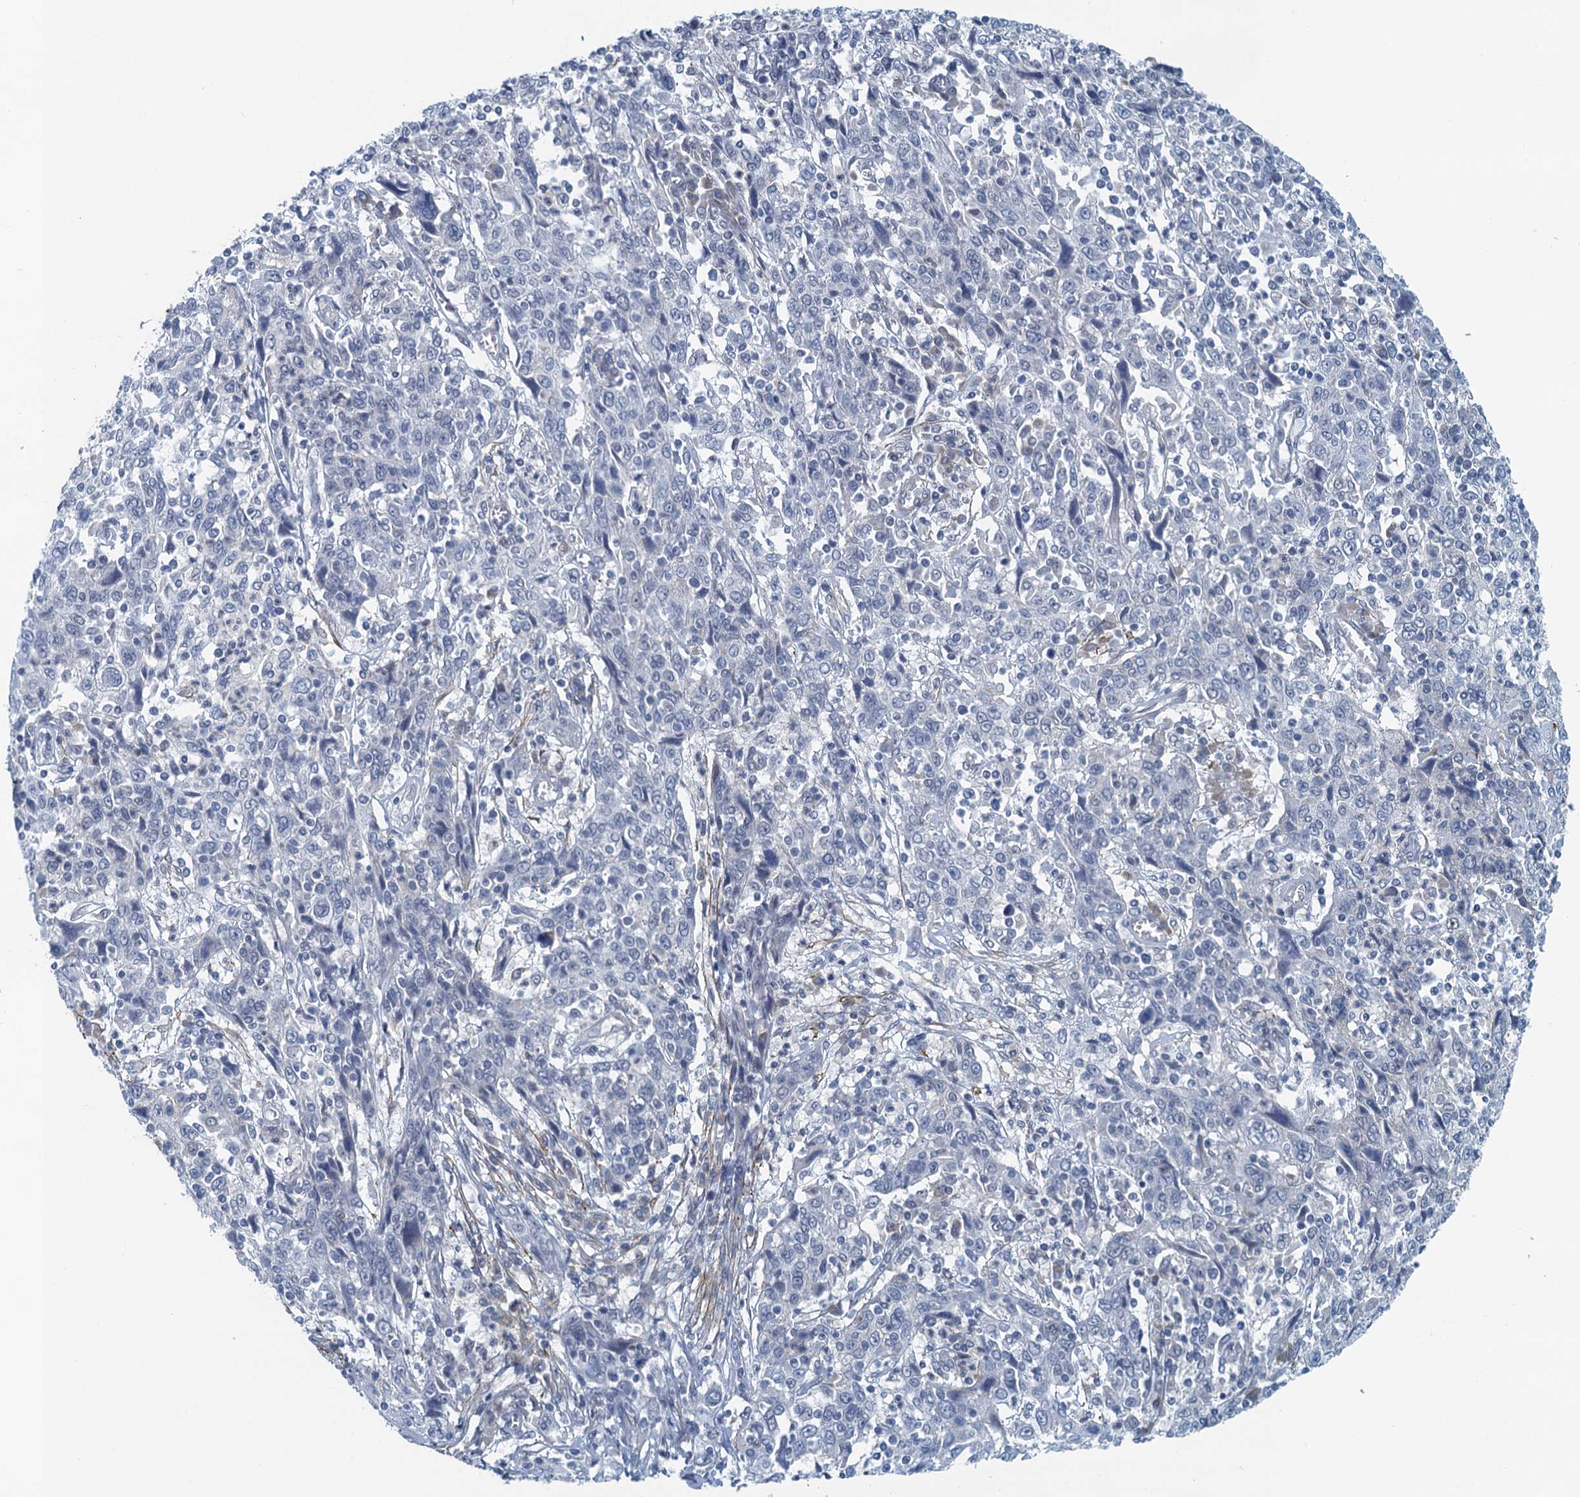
{"staining": {"intensity": "negative", "quantity": "none", "location": "none"}, "tissue": "cervical cancer", "cell_type": "Tumor cells", "image_type": "cancer", "snomed": [{"axis": "morphology", "description": "Squamous cell carcinoma, NOS"}, {"axis": "topography", "description": "Cervix"}], "caption": "Tumor cells show no significant protein positivity in cervical squamous cell carcinoma.", "gene": "ALG2", "patient": {"sex": "female", "age": 46}}